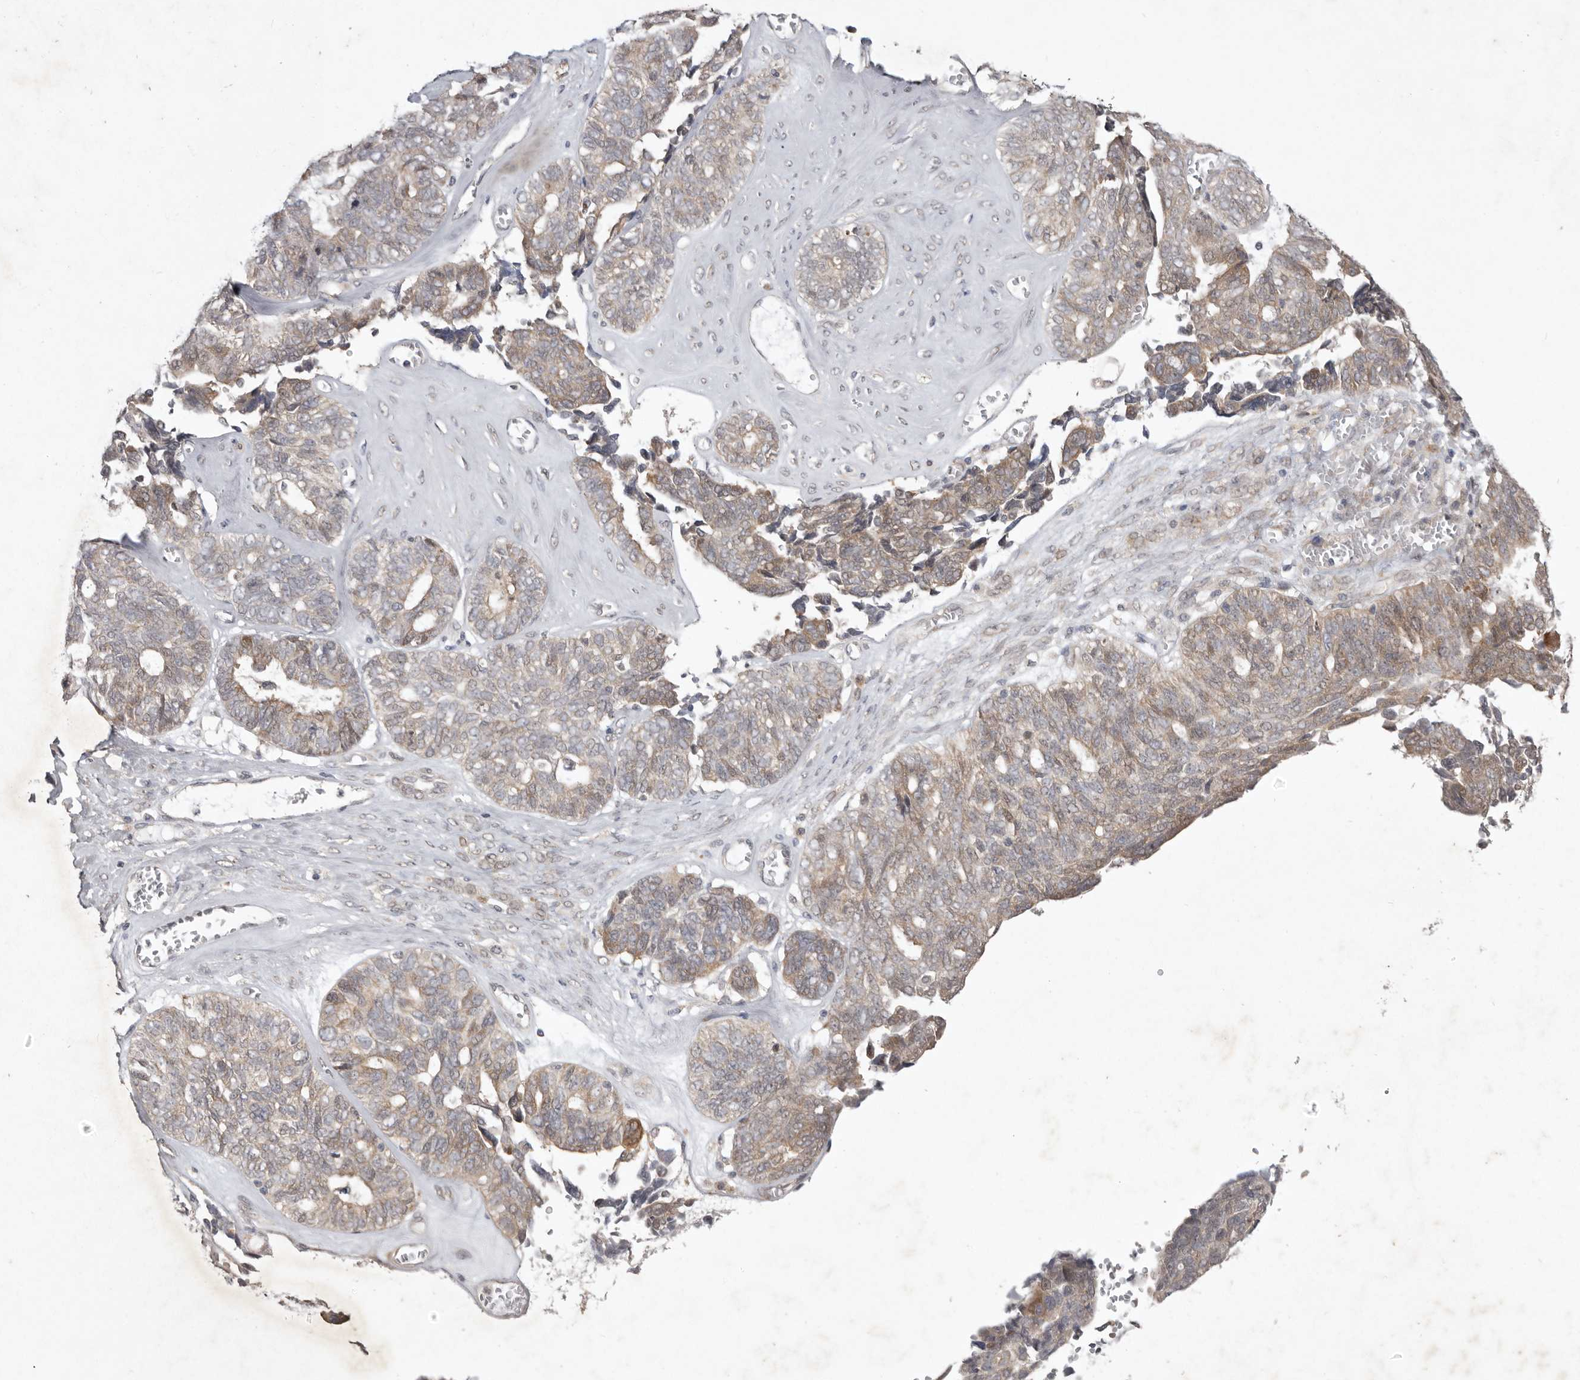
{"staining": {"intensity": "moderate", "quantity": ">75%", "location": "cytoplasmic/membranous"}, "tissue": "ovarian cancer", "cell_type": "Tumor cells", "image_type": "cancer", "snomed": [{"axis": "morphology", "description": "Cystadenocarcinoma, serous, NOS"}, {"axis": "topography", "description": "Ovary"}], "caption": "A medium amount of moderate cytoplasmic/membranous positivity is identified in about >75% of tumor cells in ovarian cancer tissue.", "gene": "NSUN4", "patient": {"sex": "female", "age": 79}}